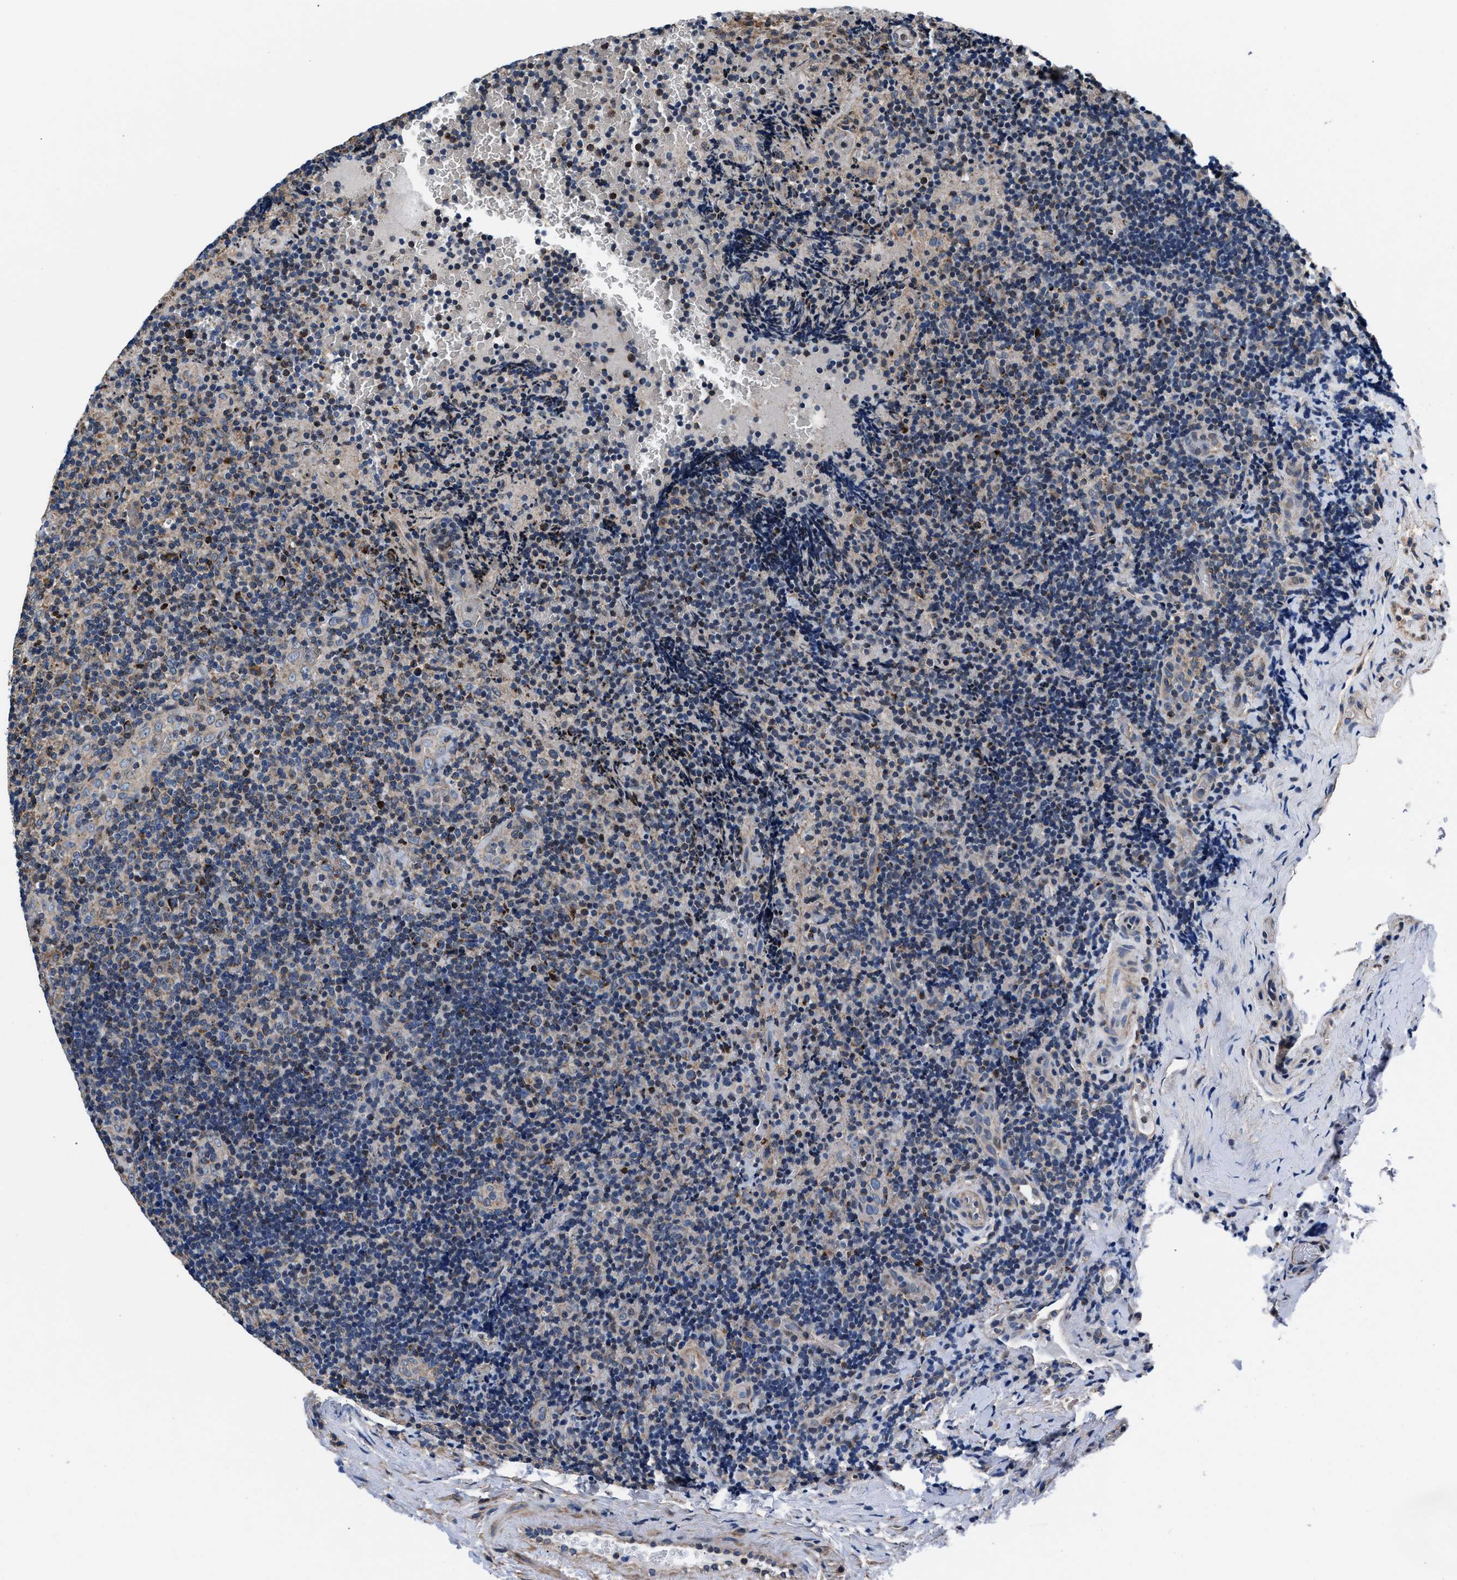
{"staining": {"intensity": "moderate", "quantity": "<25%", "location": "cytoplasmic/membranous"}, "tissue": "lymphoma", "cell_type": "Tumor cells", "image_type": "cancer", "snomed": [{"axis": "morphology", "description": "Malignant lymphoma, non-Hodgkin's type, High grade"}, {"axis": "topography", "description": "Tonsil"}], "caption": "This image demonstrates immunohistochemistry (IHC) staining of high-grade malignant lymphoma, non-Hodgkin's type, with low moderate cytoplasmic/membranous expression in approximately <25% of tumor cells.", "gene": "NKTR", "patient": {"sex": "female", "age": 36}}